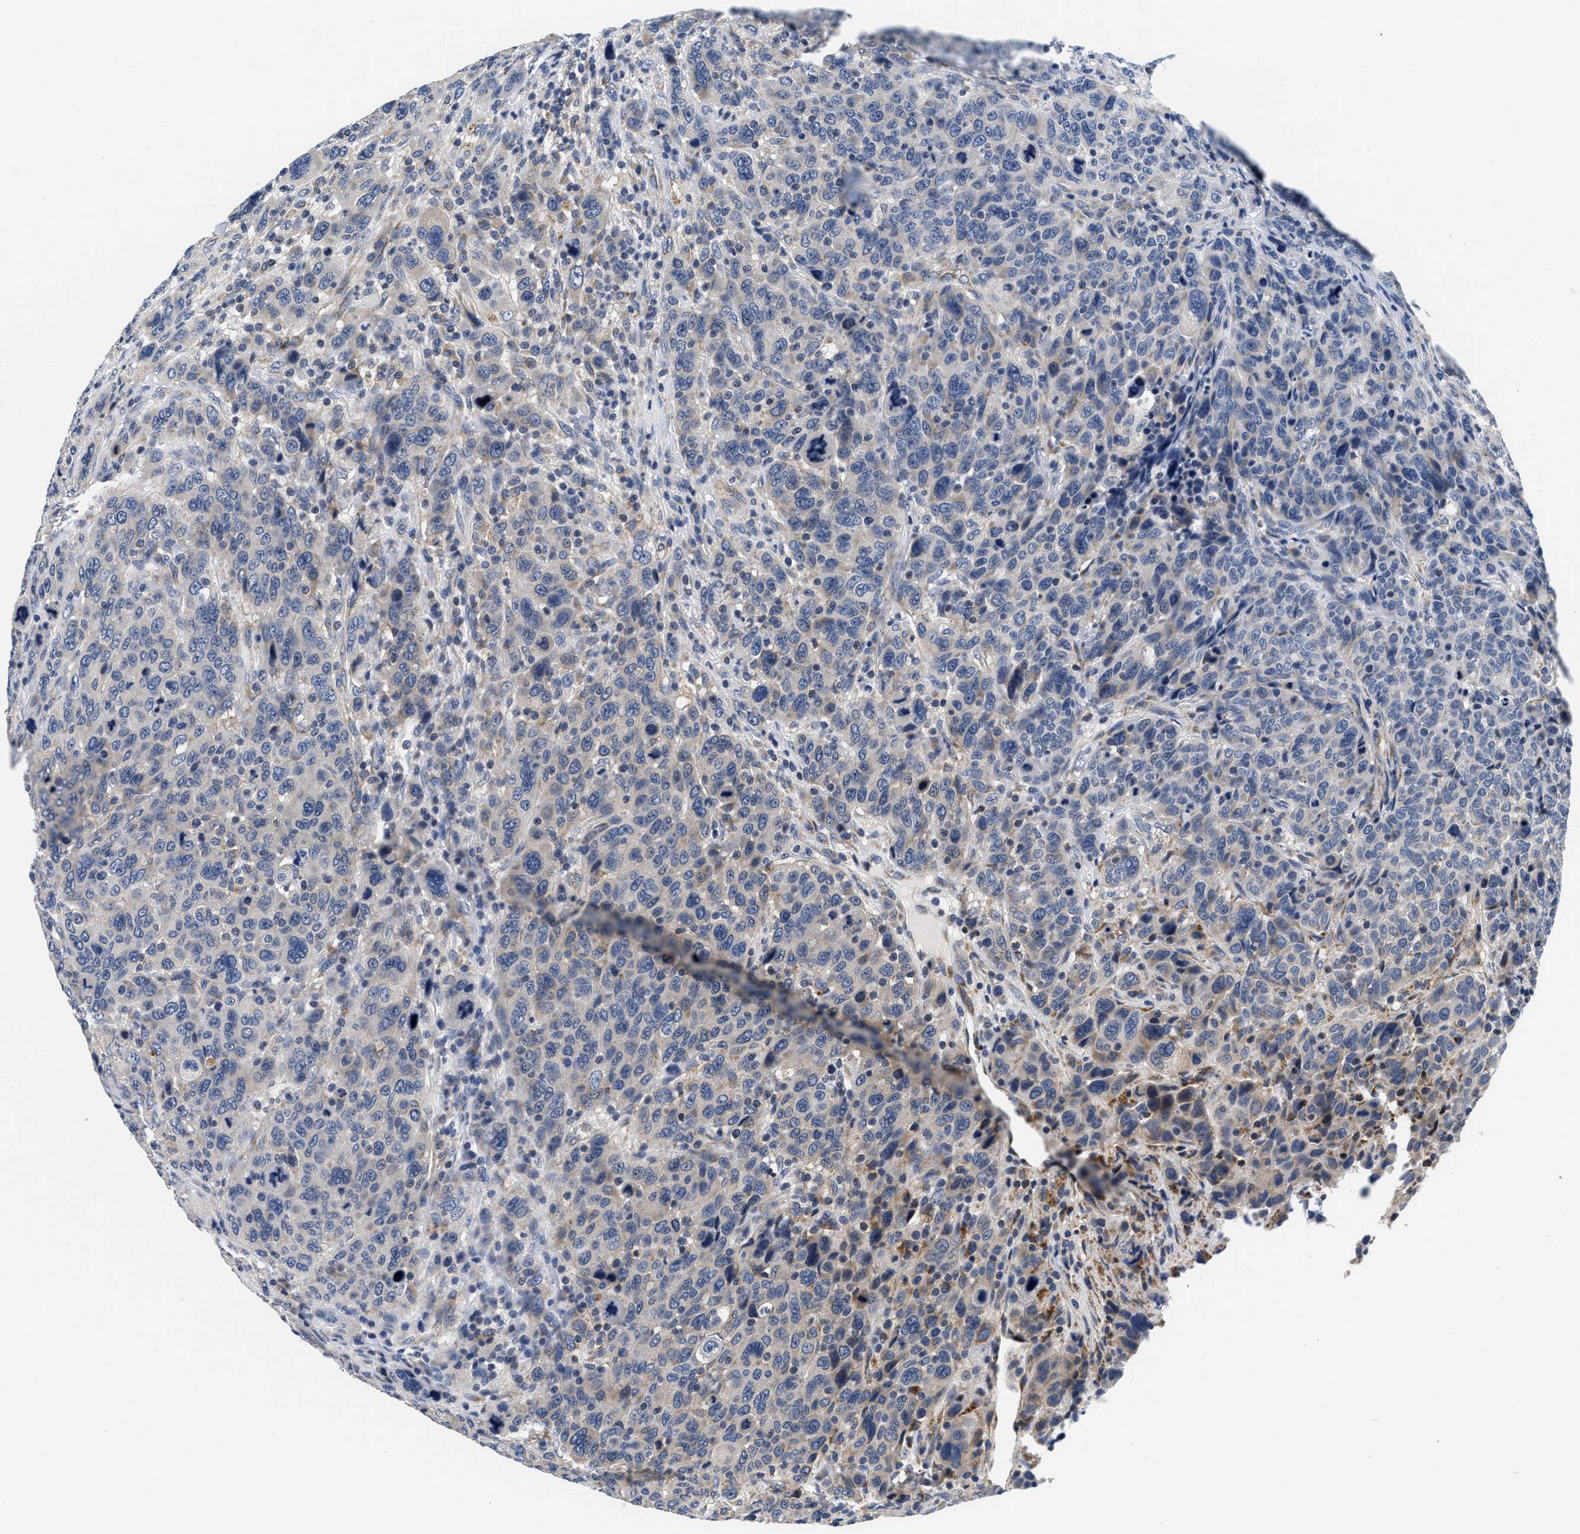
{"staining": {"intensity": "negative", "quantity": "none", "location": "none"}, "tissue": "breast cancer", "cell_type": "Tumor cells", "image_type": "cancer", "snomed": [{"axis": "morphology", "description": "Duct carcinoma"}, {"axis": "topography", "description": "Breast"}], "caption": "This is an immunohistochemistry (IHC) micrograph of invasive ductal carcinoma (breast). There is no expression in tumor cells.", "gene": "PDP1", "patient": {"sex": "female", "age": 37}}